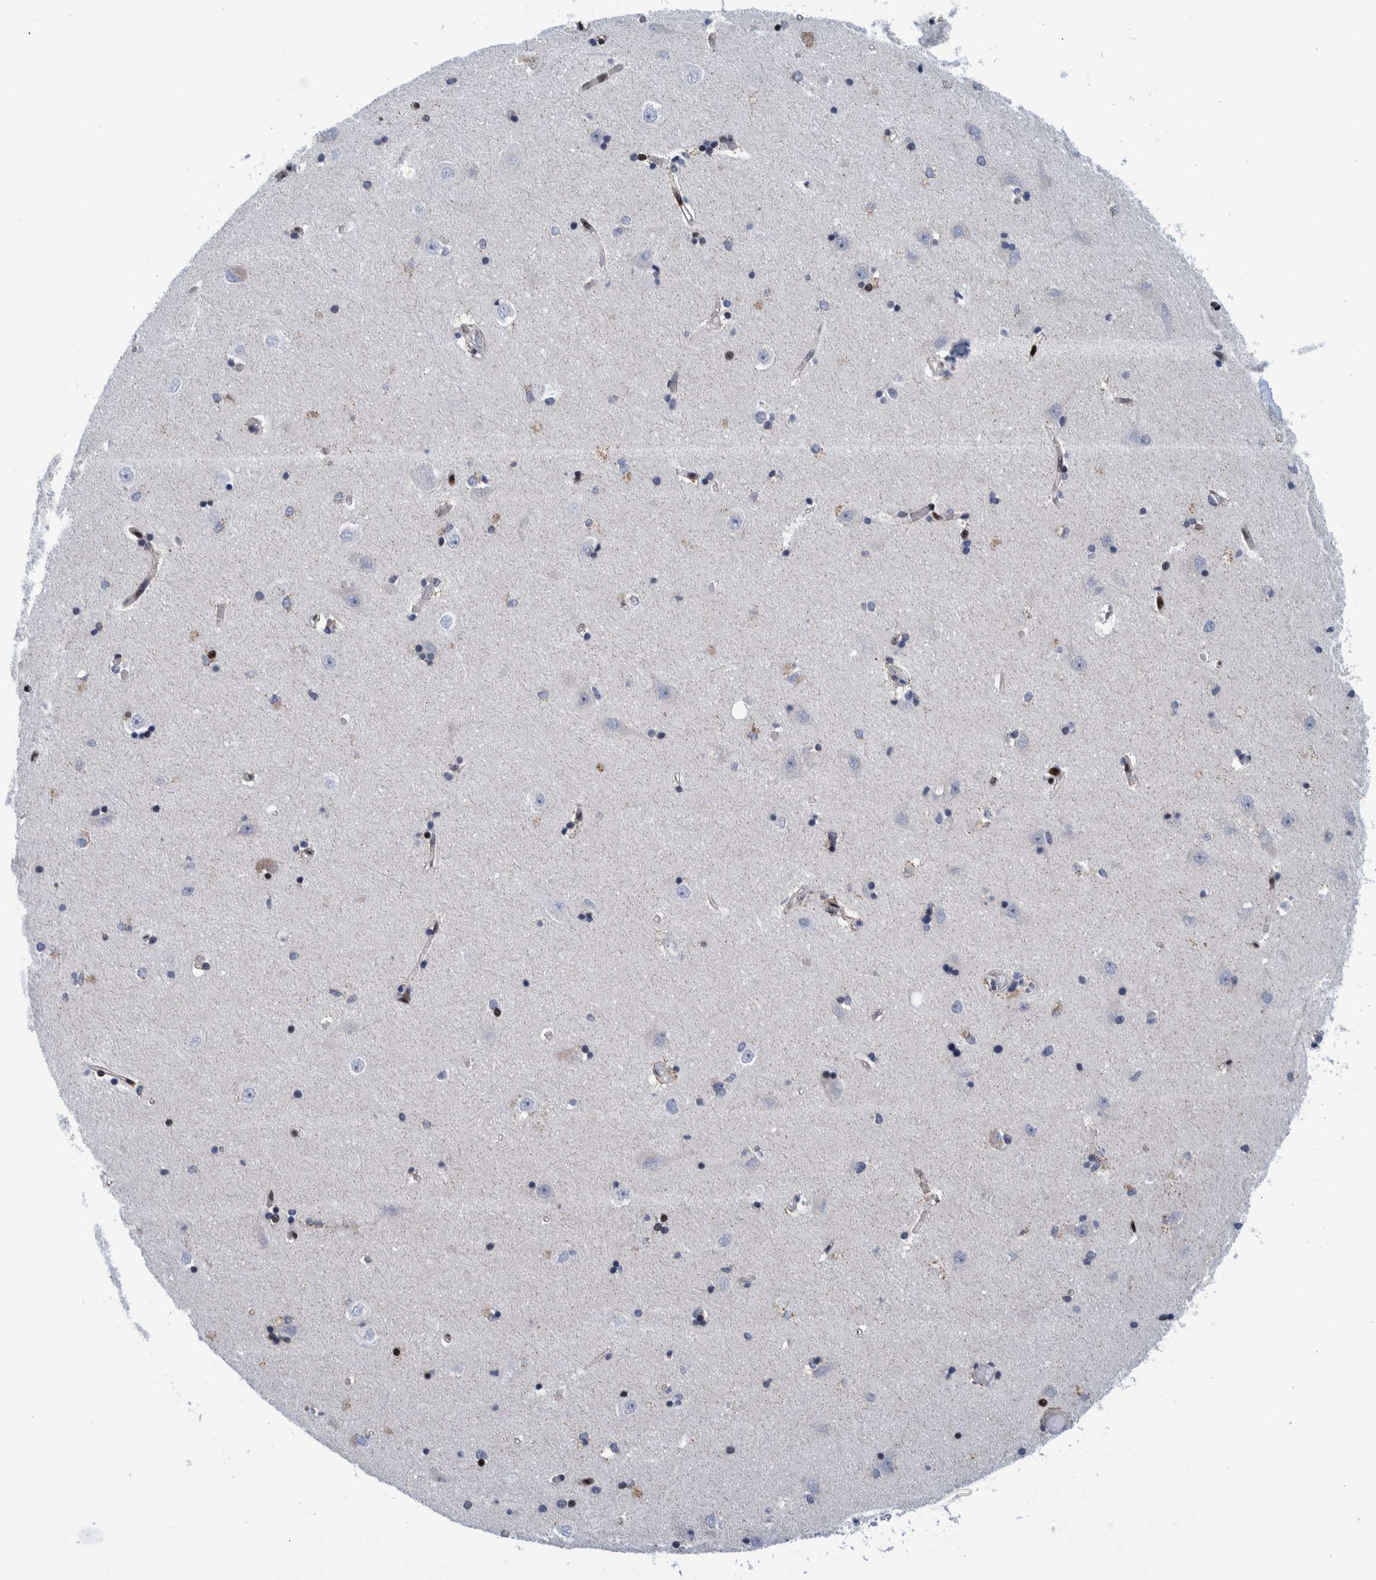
{"staining": {"intensity": "moderate", "quantity": "25%-75%", "location": "nuclear"}, "tissue": "hippocampus", "cell_type": "Glial cells", "image_type": "normal", "snomed": [{"axis": "morphology", "description": "Normal tissue, NOS"}, {"axis": "topography", "description": "Hippocampus"}], "caption": "Moderate nuclear expression is appreciated in about 25%-75% of glial cells in unremarkable hippocampus.", "gene": "HEATR9", "patient": {"sex": "male", "age": 45}}